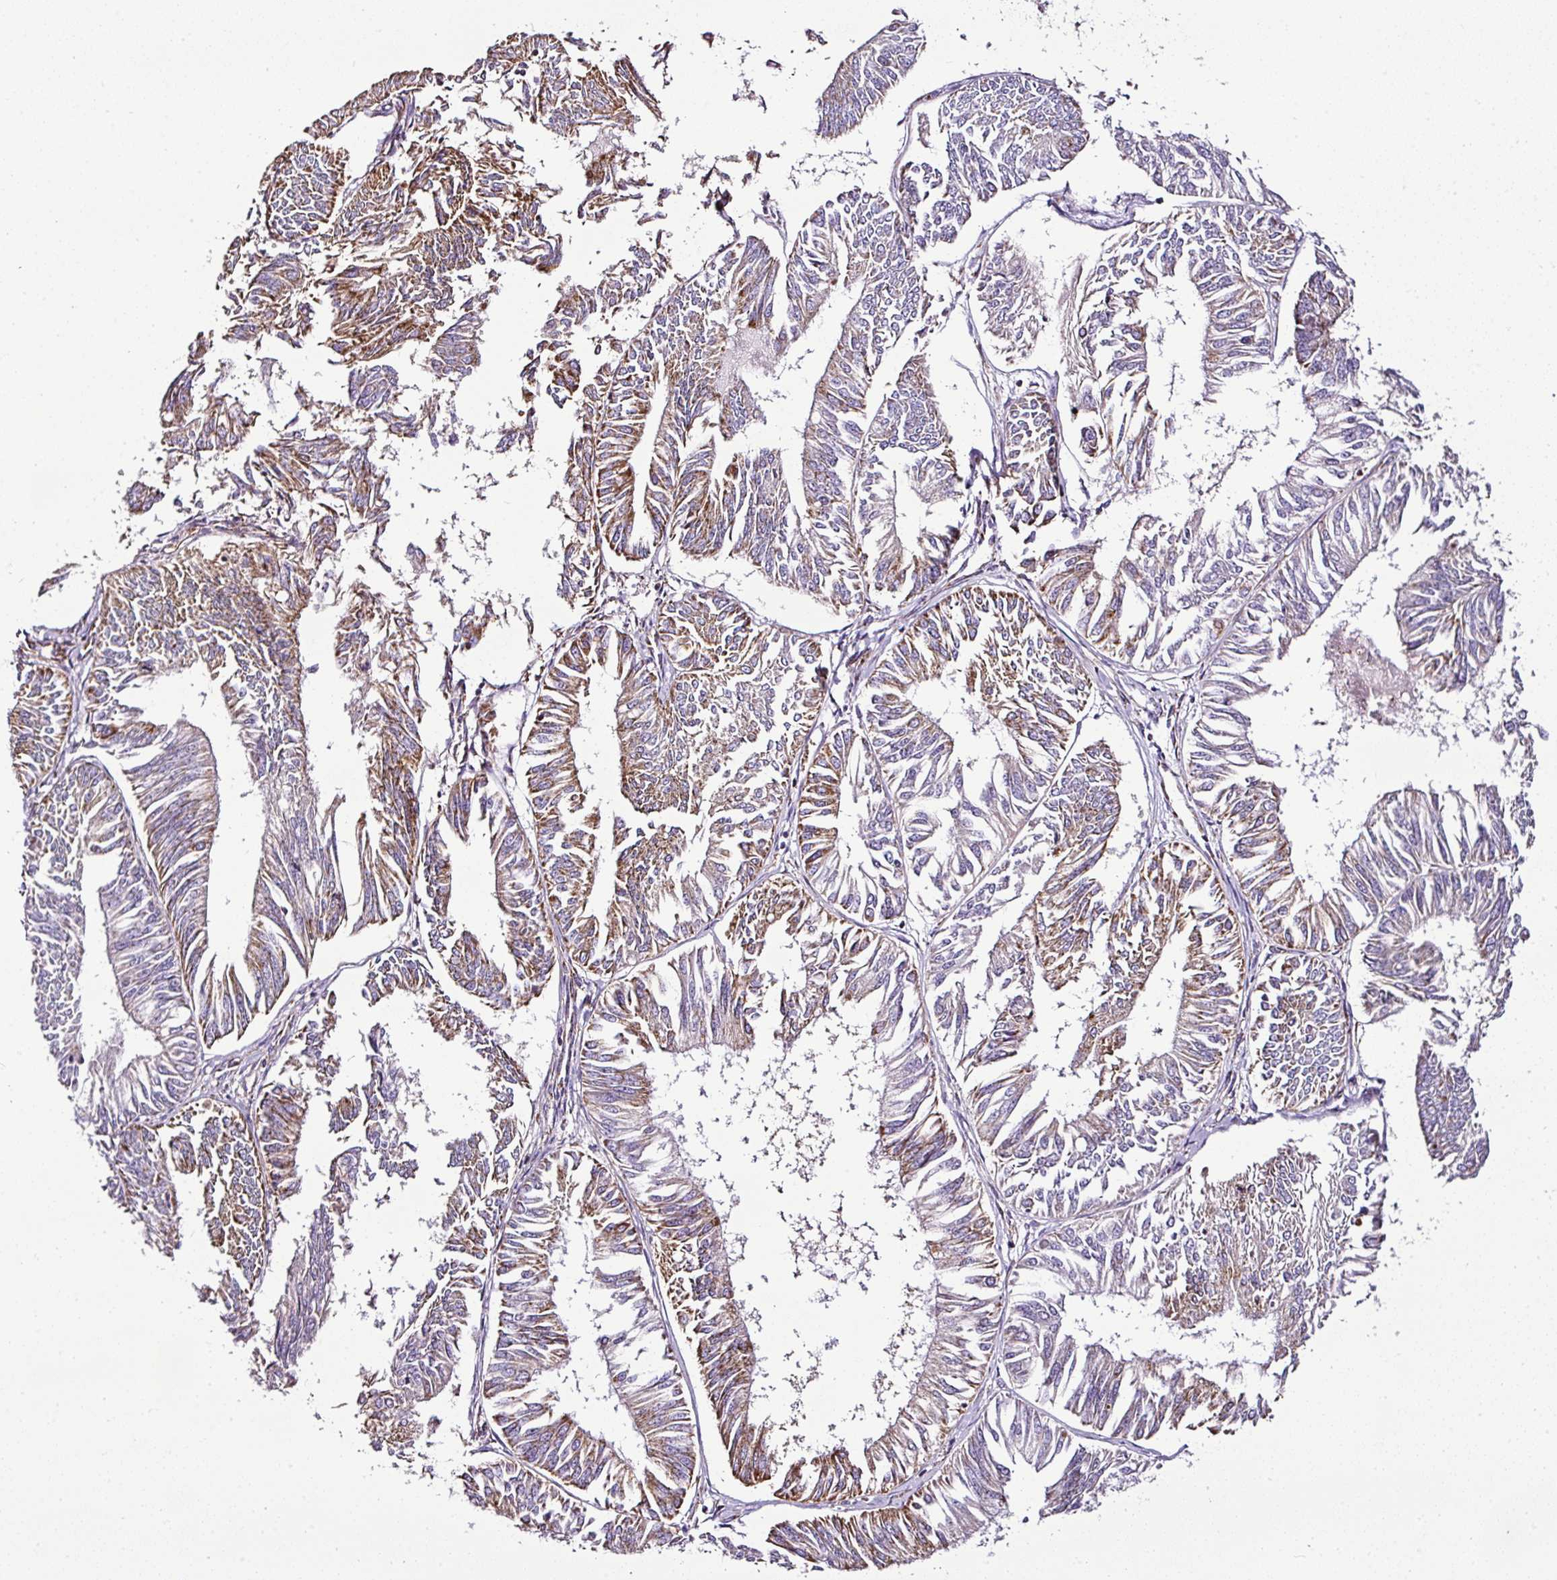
{"staining": {"intensity": "moderate", "quantity": "25%-75%", "location": "cytoplasmic/membranous"}, "tissue": "endometrial cancer", "cell_type": "Tumor cells", "image_type": "cancer", "snomed": [{"axis": "morphology", "description": "Adenocarcinoma, NOS"}, {"axis": "topography", "description": "Endometrium"}], "caption": "Protein staining of endometrial cancer (adenocarcinoma) tissue reveals moderate cytoplasmic/membranous staining in approximately 25%-75% of tumor cells.", "gene": "DPAGT1", "patient": {"sex": "female", "age": 58}}